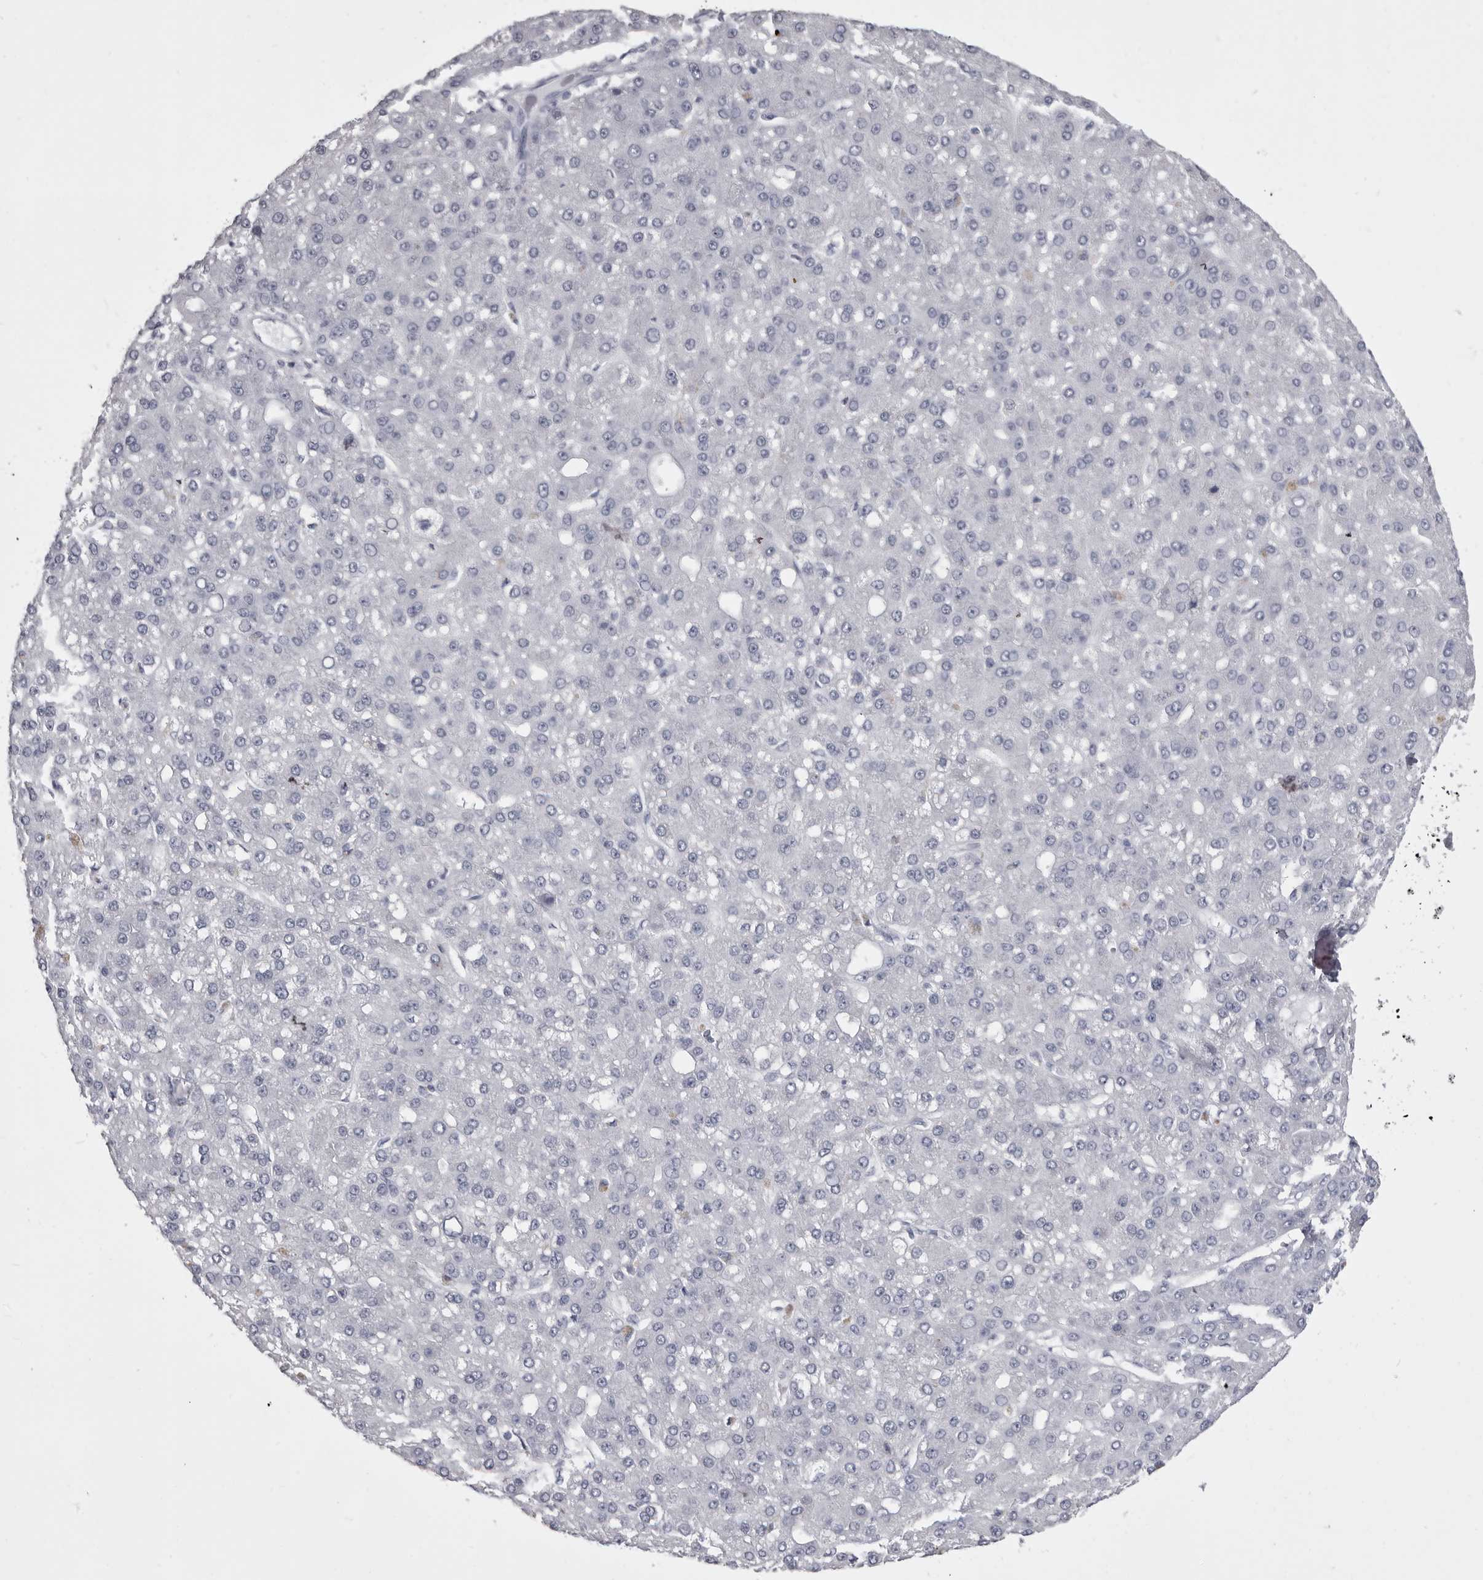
{"staining": {"intensity": "negative", "quantity": "none", "location": "none"}, "tissue": "liver cancer", "cell_type": "Tumor cells", "image_type": "cancer", "snomed": [{"axis": "morphology", "description": "Carcinoma, Hepatocellular, NOS"}, {"axis": "topography", "description": "Liver"}], "caption": "The micrograph exhibits no significant expression in tumor cells of hepatocellular carcinoma (liver).", "gene": "ANK2", "patient": {"sex": "male", "age": 67}}